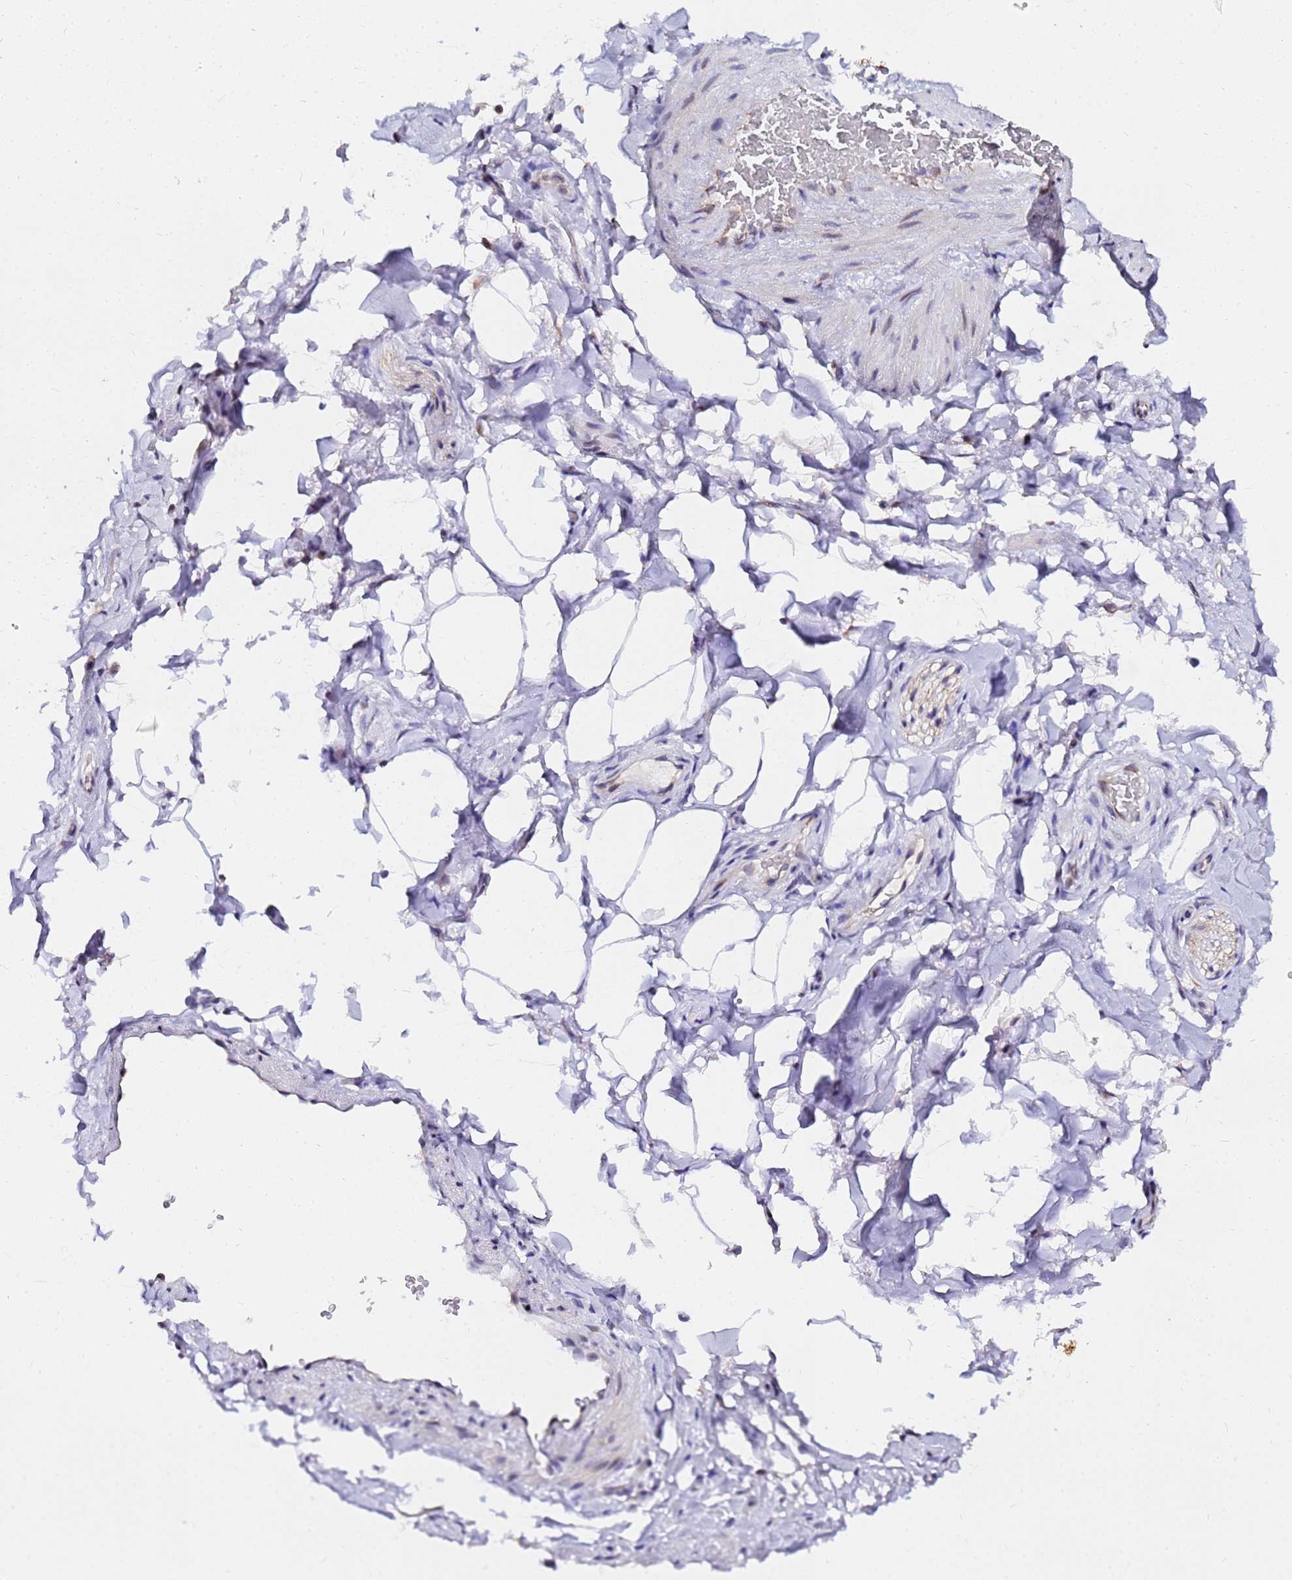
{"staining": {"intensity": "negative", "quantity": "none", "location": "none"}, "tissue": "adipose tissue", "cell_type": "Adipocytes", "image_type": "normal", "snomed": [{"axis": "morphology", "description": "Normal tissue, NOS"}, {"axis": "topography", "description": "Soft tissue"}, {"axis": "topography", "description": "Vascular tissue"}], "caption": "This is an immunohistochemistry histopathology image of unremarkable human adipose tissue. There is no staining in adipocytes.", "gene": "CKMT1A", "patient": {"sex": "male", "age": 54}}